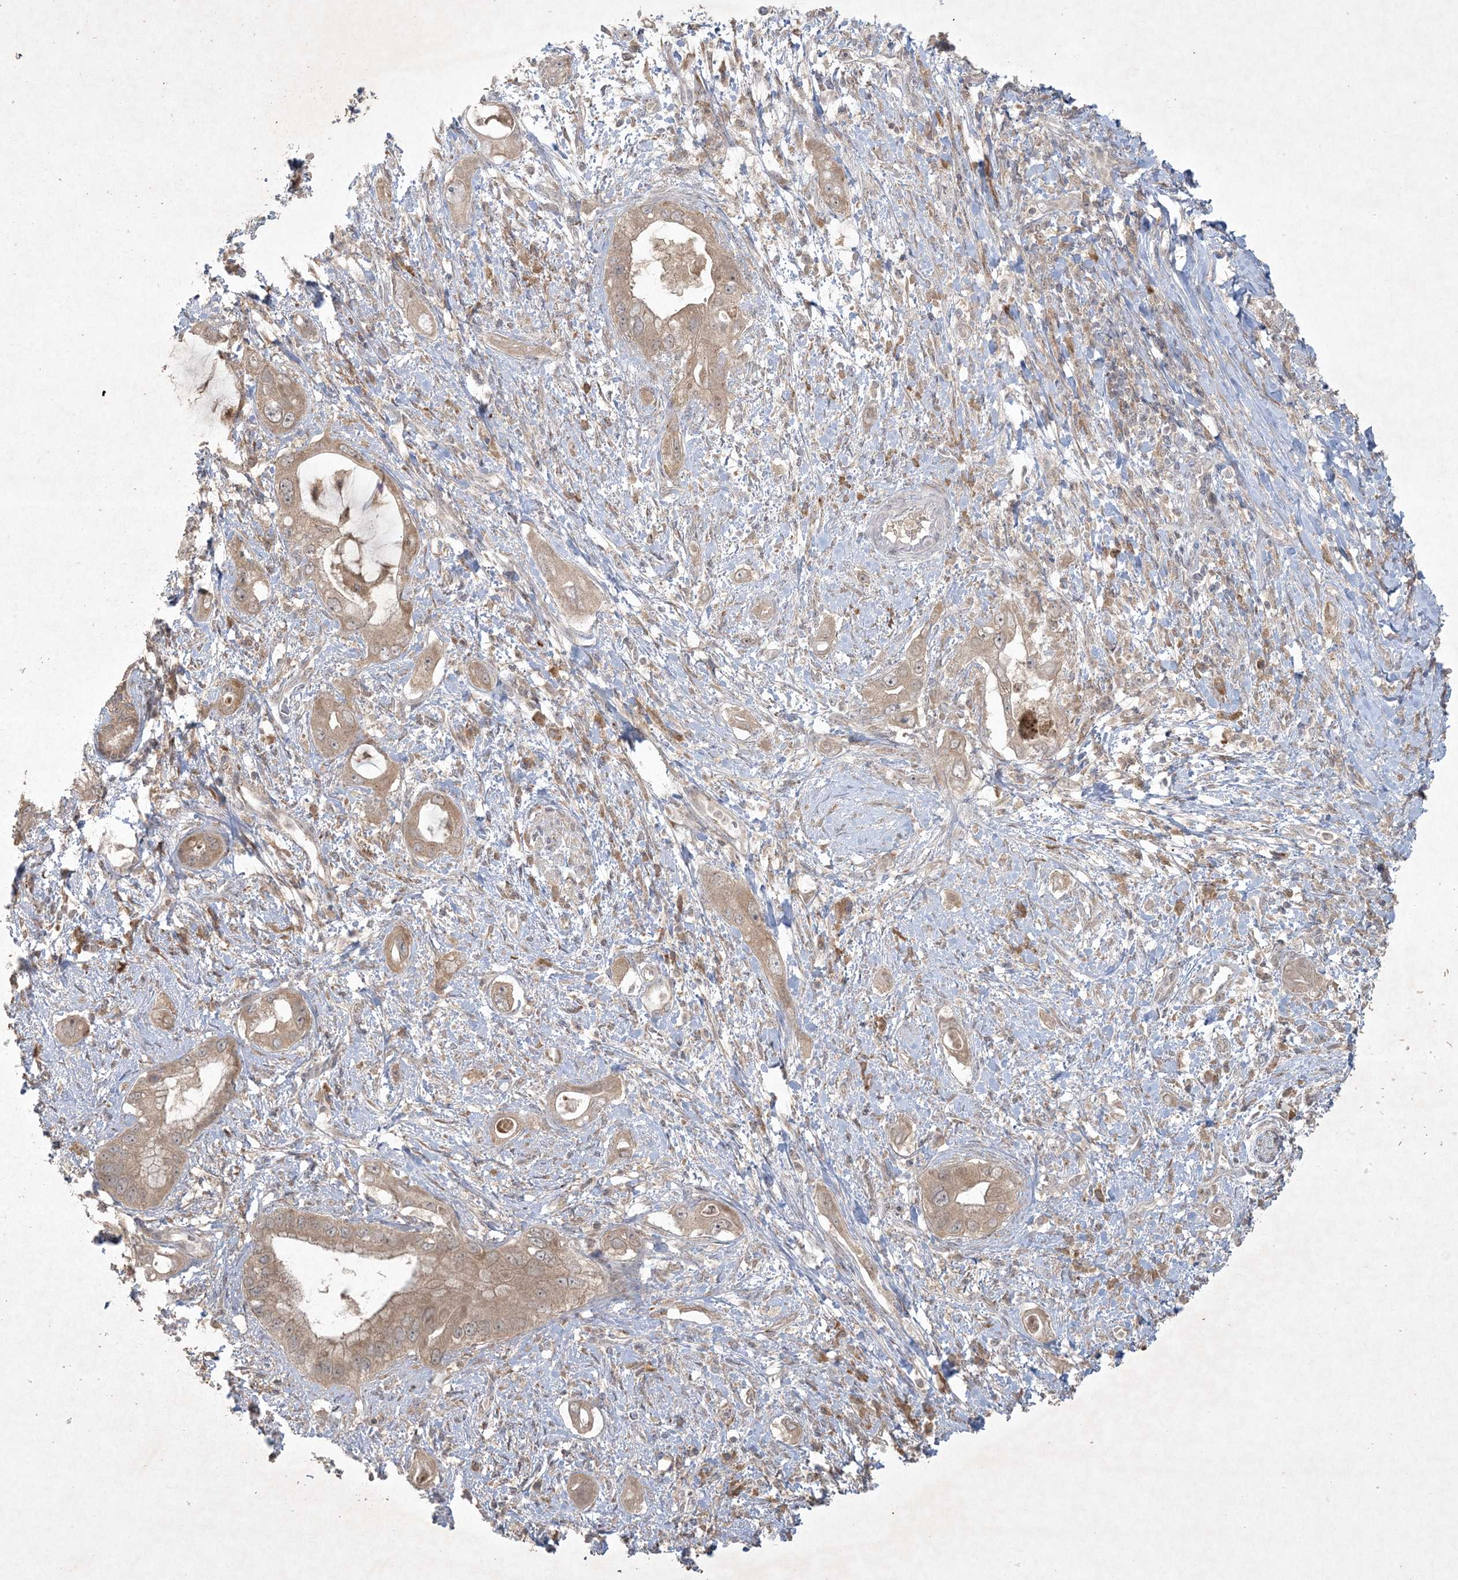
{"staining": {"intensity": "moderate", "quantity": ">75%", "location": "cytoplasmic/membranous,nuclear"}, "tissue": "pancreatic cancer", "cell_type": "Tumor cells", "image_type": "cancer", "snomed": [{"axis": "morphology", "description": "Inflammation, NOS"}, {"axis": "morphology", "description": "Adenocarcinoma, NOS"}, {"axis": "topography", "description": "Pancreas"}], "caption": "Adenocarcinoma (pancreatic) tissue demonstrates moderate cytoplasmic/membranous and nuclear positivity in about >75% of tumor cells", "gene": "NRBP2", "patient": {"sex": "female", "age": 56}}